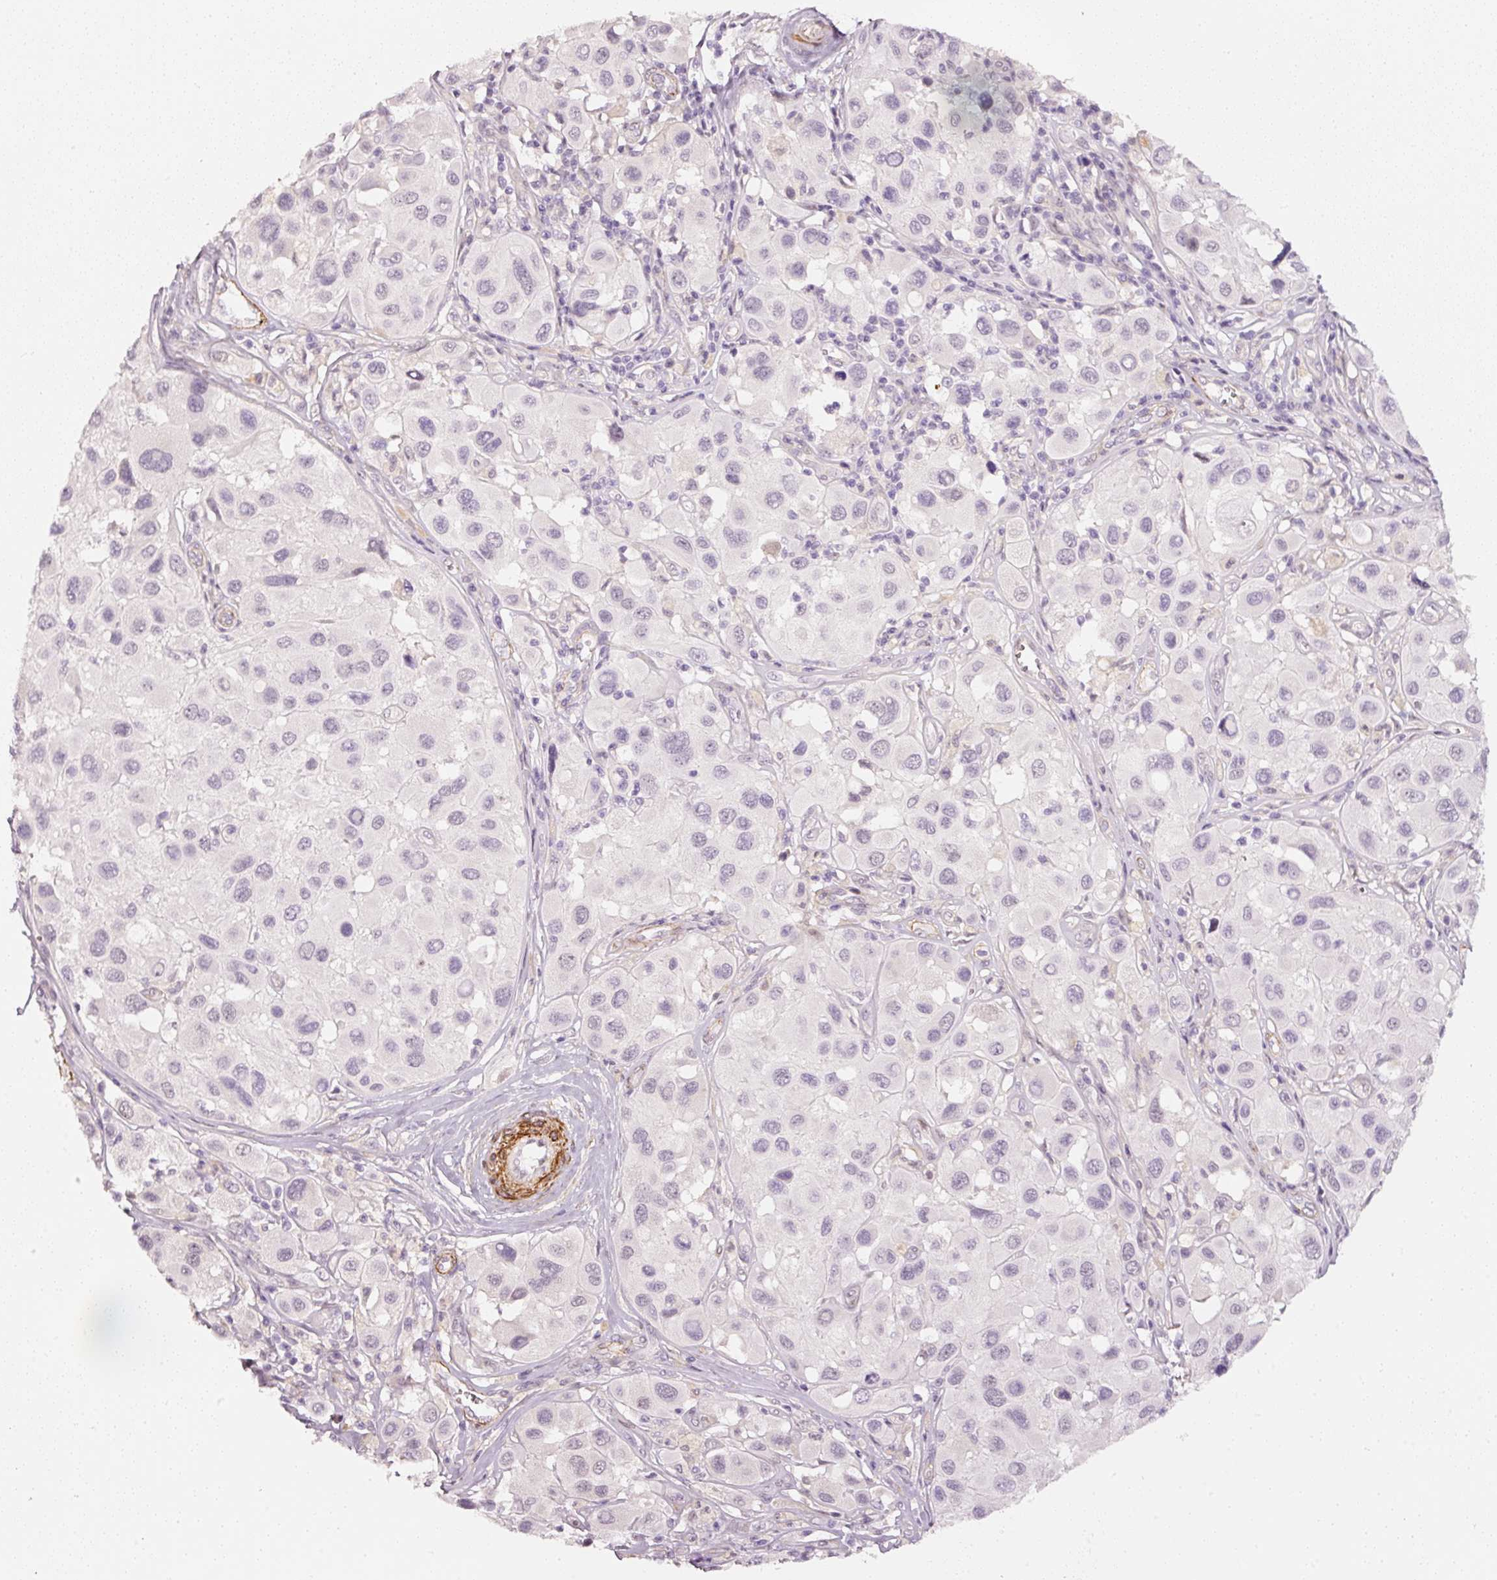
{"staining": {"intensity": "negative", "quantity": "none", "location": "none"}, "tissue": "melanoma", "cell_type": "Tumor cells", "image_type": "cancer", "snomed": [{"axis": "morphology", "description": "Malignant melanoma, Metastatic site"}, {"axis": "topography", "description": "Skin"}], "caption": "A photomicrograph of human malignant melanoma (metastatic site) is negative for staining in tumor cells.", "gene": "TOGARAM1", "patient": {"sex": "male", "age": 41}}